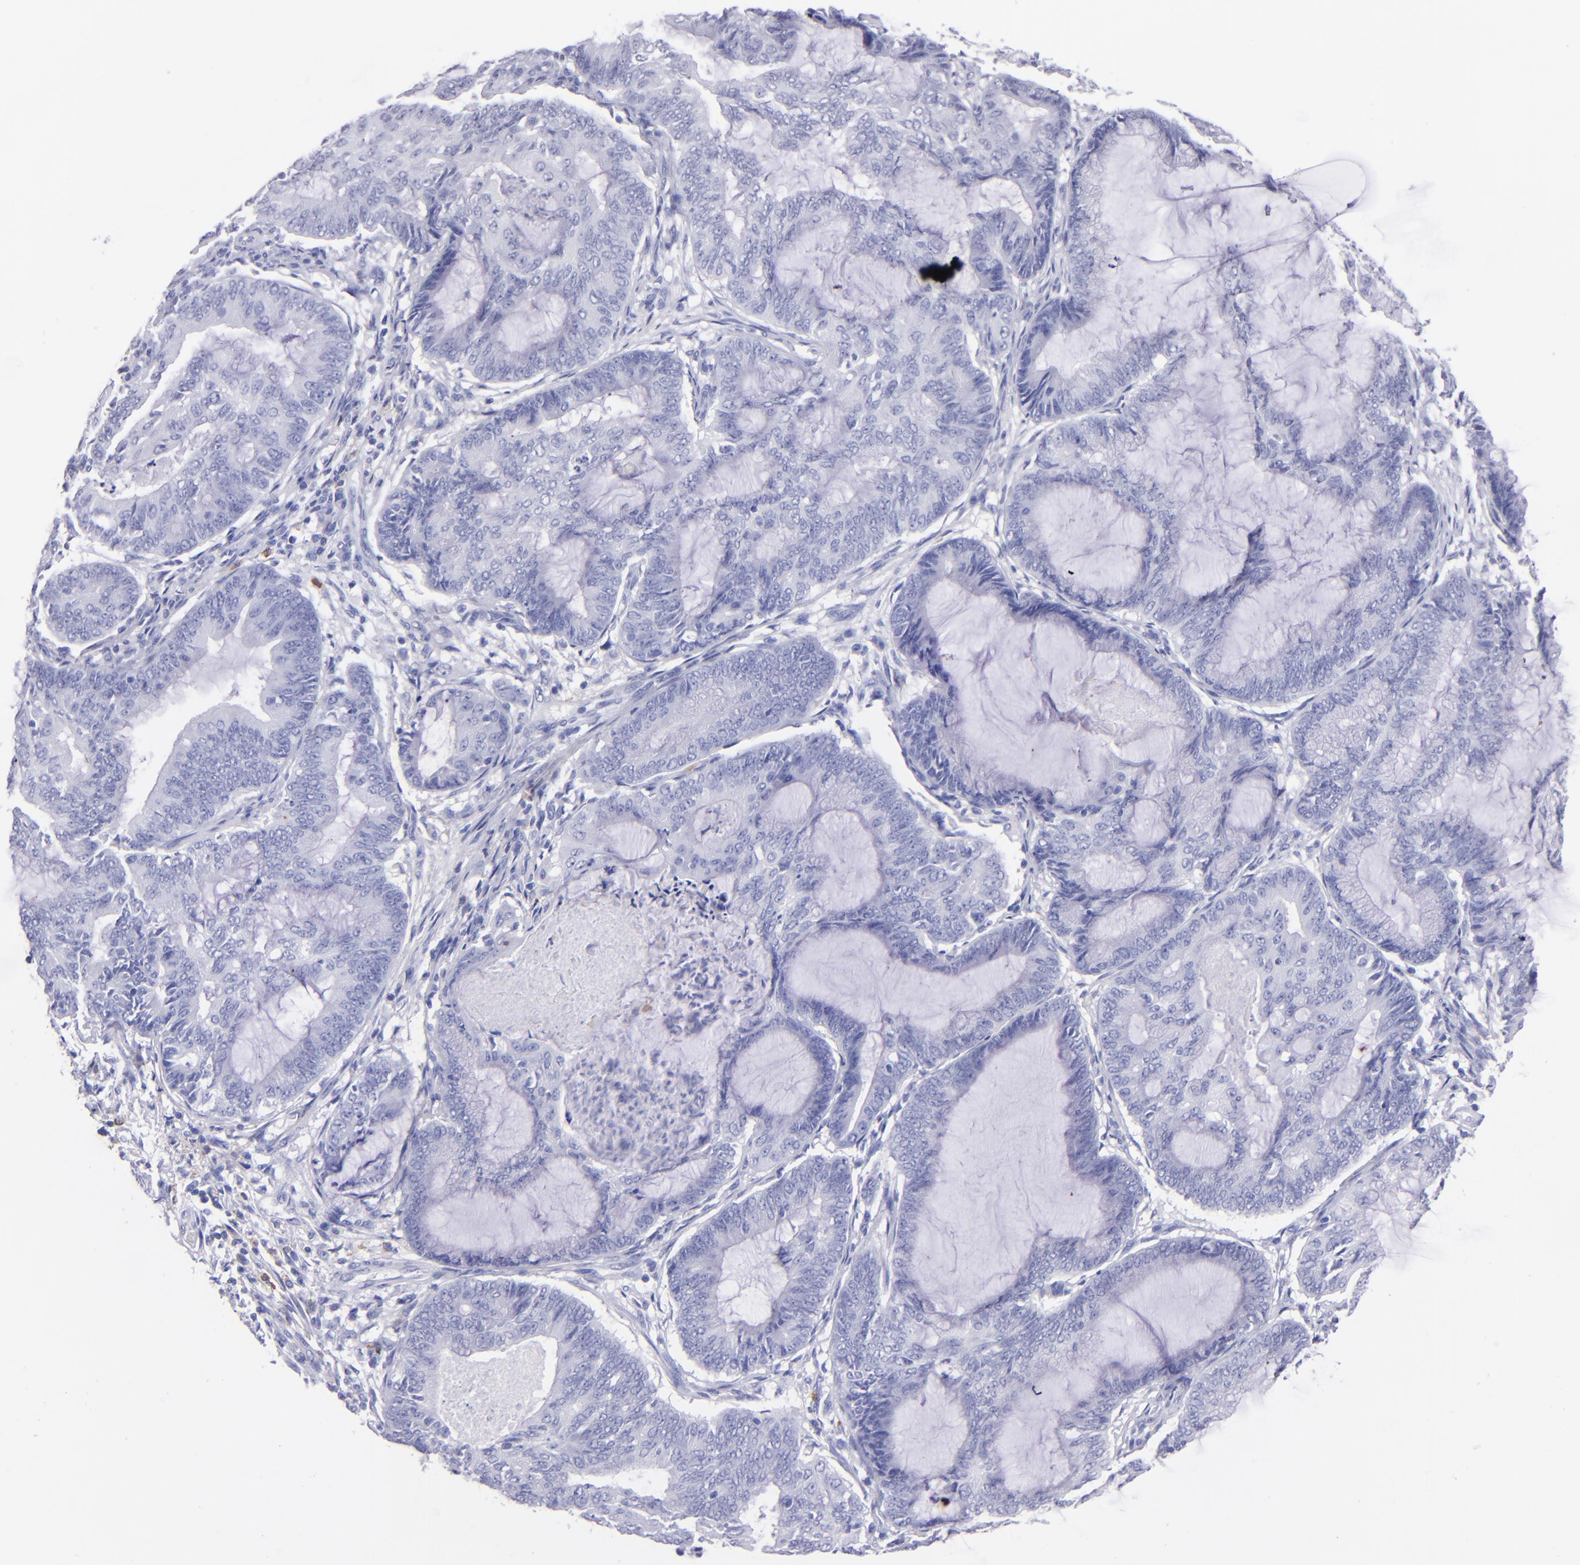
{"staining": {"intensity": "negative", "quantity": "none", "location": "none"}, "tissue": "endometrial cancer", "cell_type": "Tumor cells", "image_type": "cancer", "snomed": [{"axis": "morphology", "description": "Adenocarcinoma, NOS"}, {"axis": "topography", "description": "Endometrium"}], "caption": "This histopathology image is of adenocarcinoma (endometrial) stained with IHC to label a protein in brown with the nuclei are counter-stained blue. There is no expression in tumor cells.", "gene": "CR1", "patient": {"sex": "female", "age": 63}}